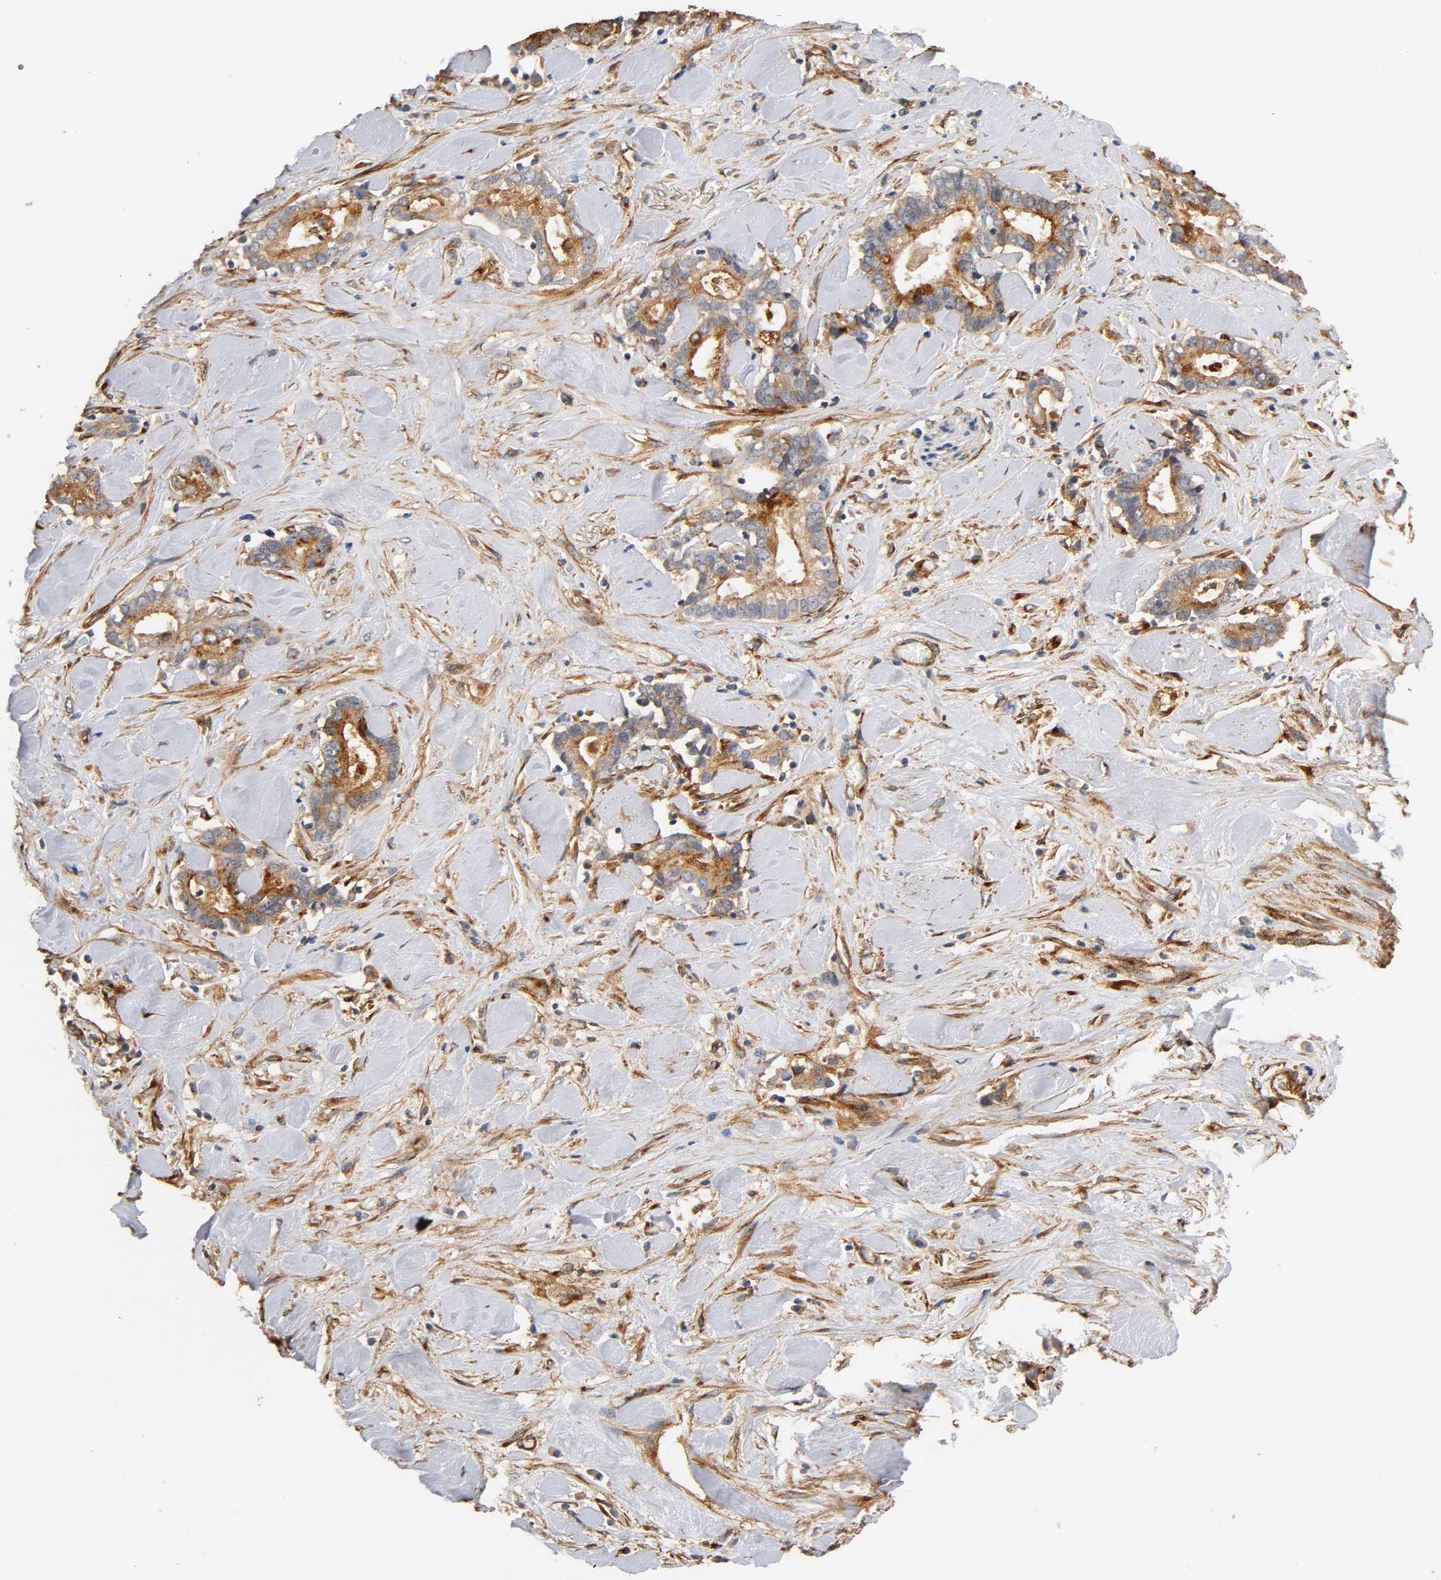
{"staining": {"intensity": "strong", "quantity": "25%-75%", "location": "cytoplasmic/membranous"}, "tissue": "liver cancer", "cell_type": "Tumor cells", "image_type": "cancer", "snomed": [{"axis": "morphology", "description": "Cholangiocarcinoma"}, {"axis": "topography", "description": "Liver"}], "caption": "Liver cancer was stained to show a protein in brown. There is high levels of strong cytoplasmic/membranous expression in about 25%-75% of tumor cells.", "gene": "IFITM3", "patient": {"sex": "male", "age": 57}}